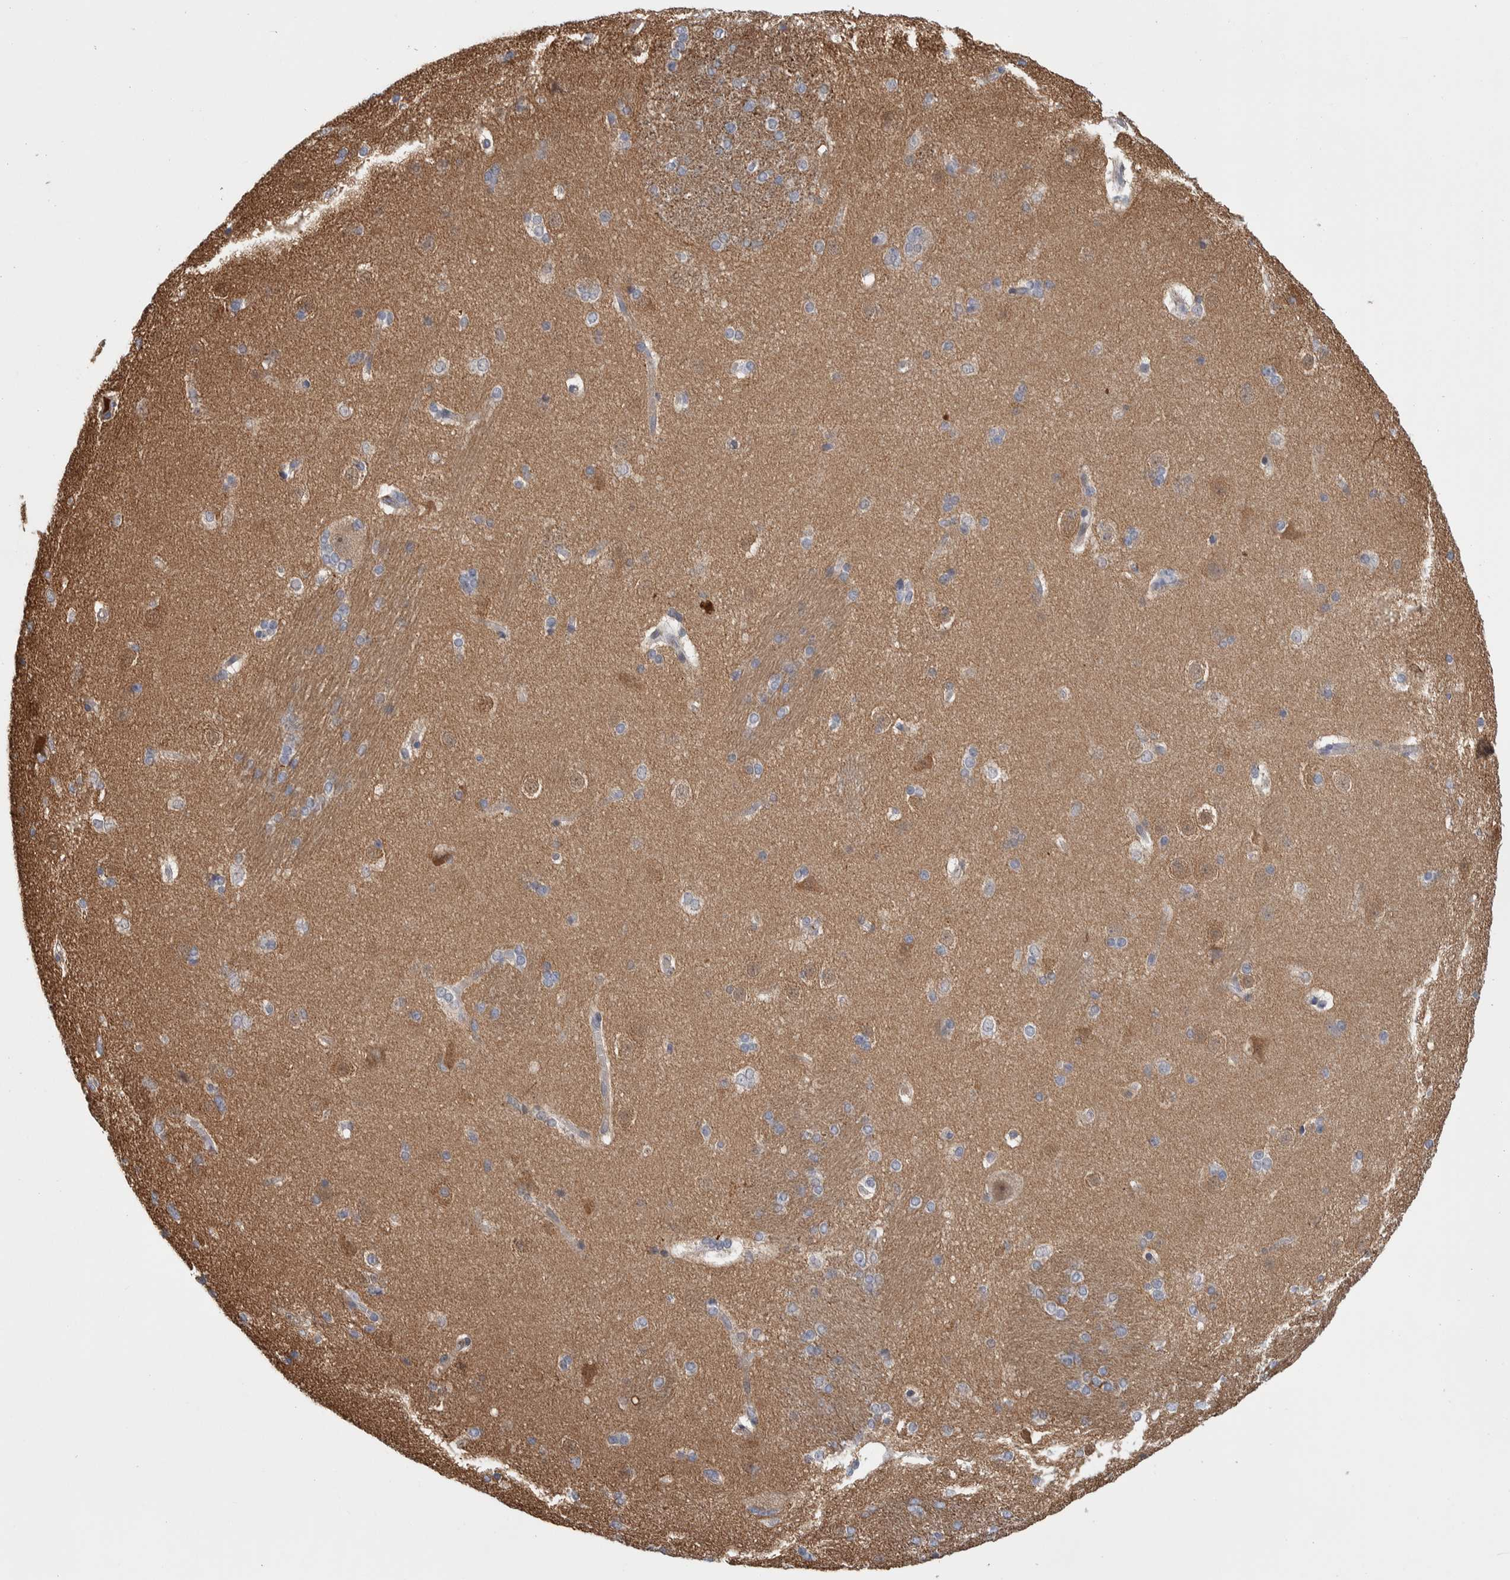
{"staining": {"intensity": "negative", "quantity": "none", "location": "none"}, "tissue": "caudate", "cell_type": "Glial cells", "image_type": "normal", "snomed": [{"axis": "morphology", "description": "Normal tissue, NOS"}, {"axis": "topography", "description": "Lateral ventricle wall"}], "caption": "High power microscopy image of an immunohistochemistry image of benign caudate, revealing no significant staining in glial cells.", "gene": "PSMG3", "patient": {"sex": "female", "age": 19}}